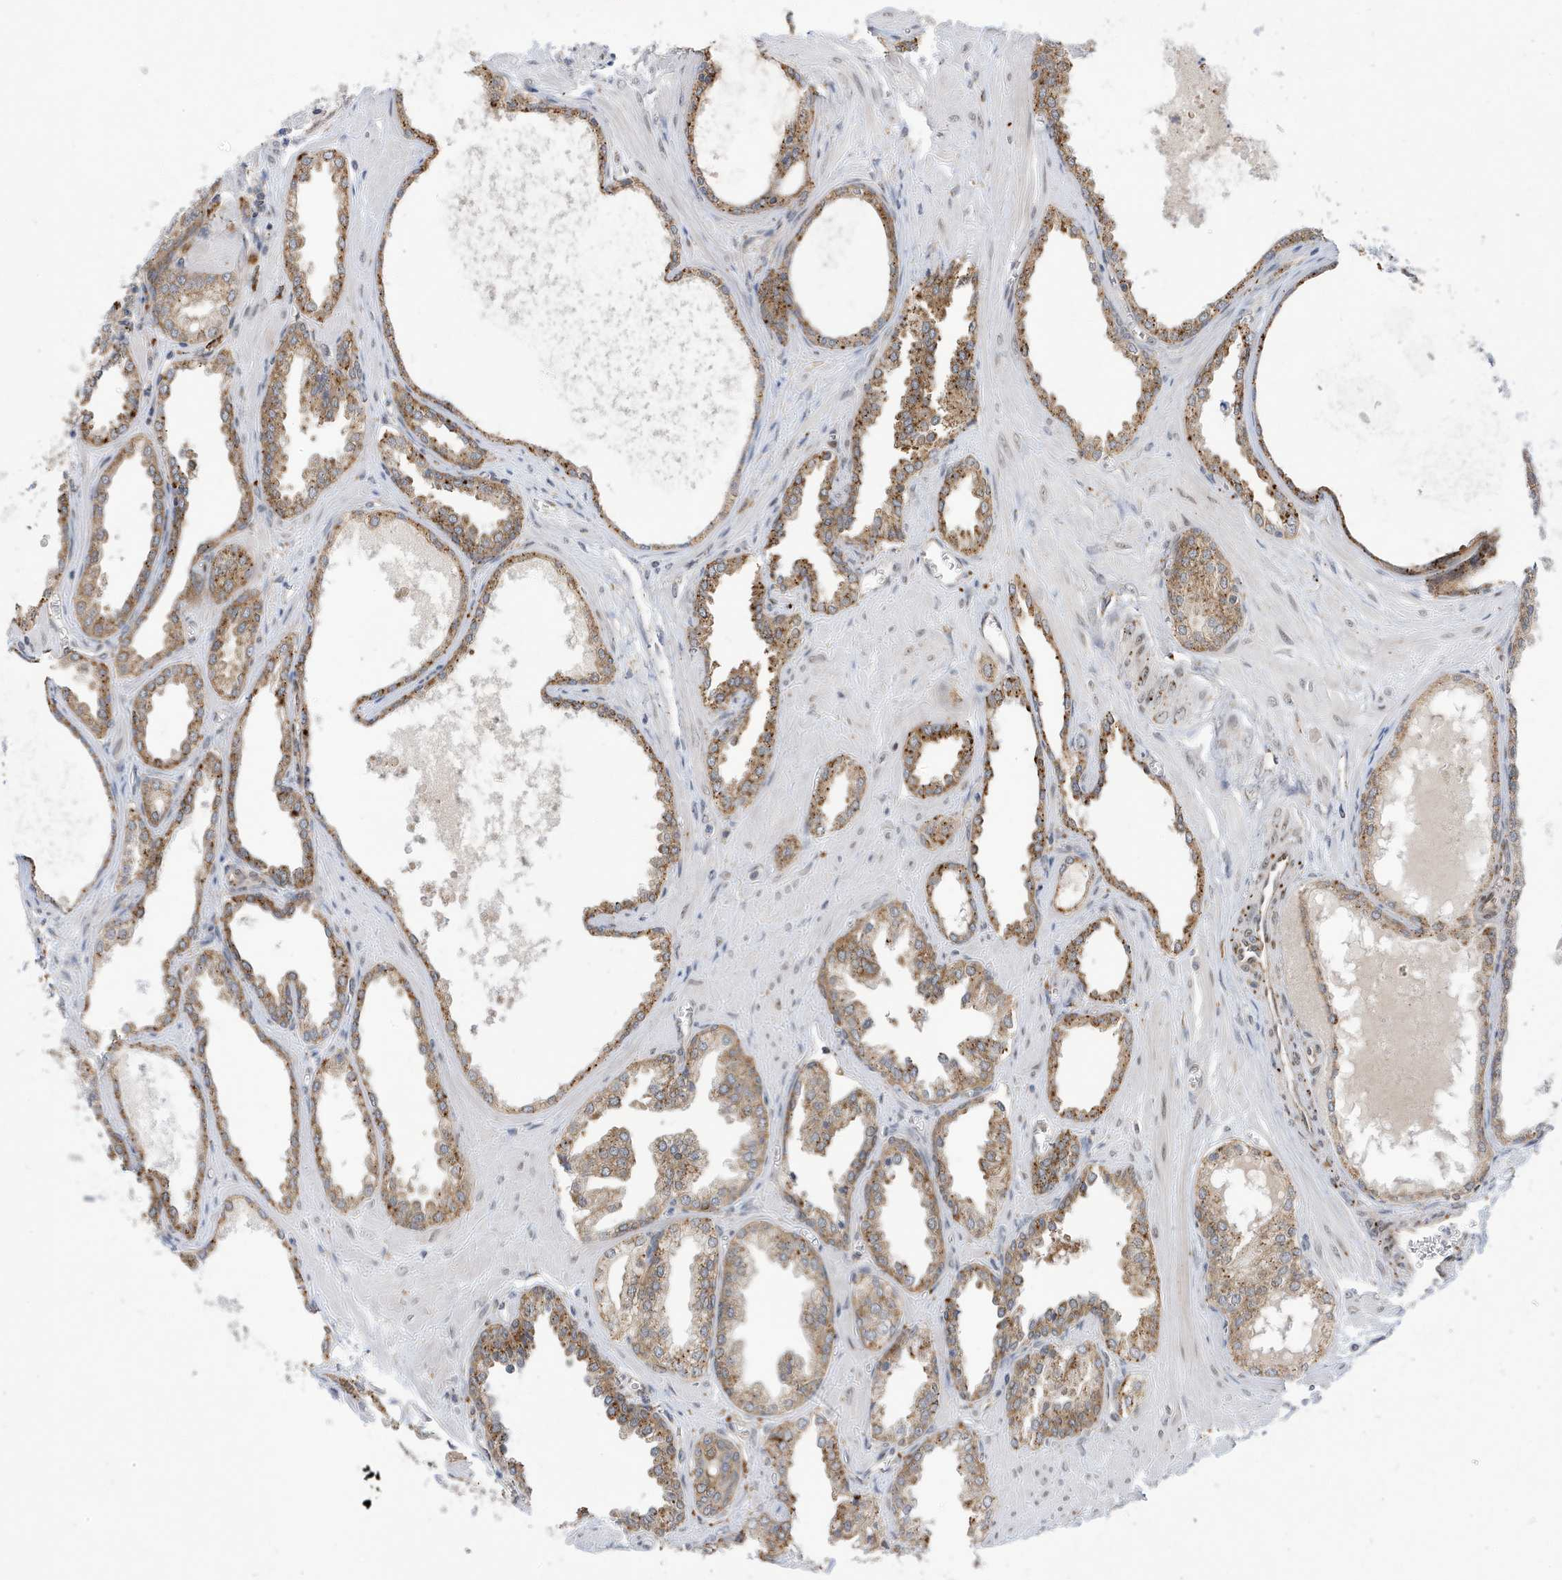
{"staining": {"intensity": "moderate", "quantity": ">75%", "location": "cytoplasmic/membranous"}, "tissue": "prostate cancer", "cell_type": "Tumor cells", "image_type": "cancer", "snomed": [{"axis": "morphology", "description": "Adenocarcinoma, Low grade"}, {"axis": "topography", "description": "Prostate"}], "caption": "The photomicrograph exhibits a brown stain indicating the presence of a protein in the cytoplasmic/membranous of tumor cells in prostate cancer (adenocarcinoma (low-grade)). (IHC, brightfield microscopy, high magnification).", "gene": "ZNF507", "patient": {"sex": "male", "age": 67}}